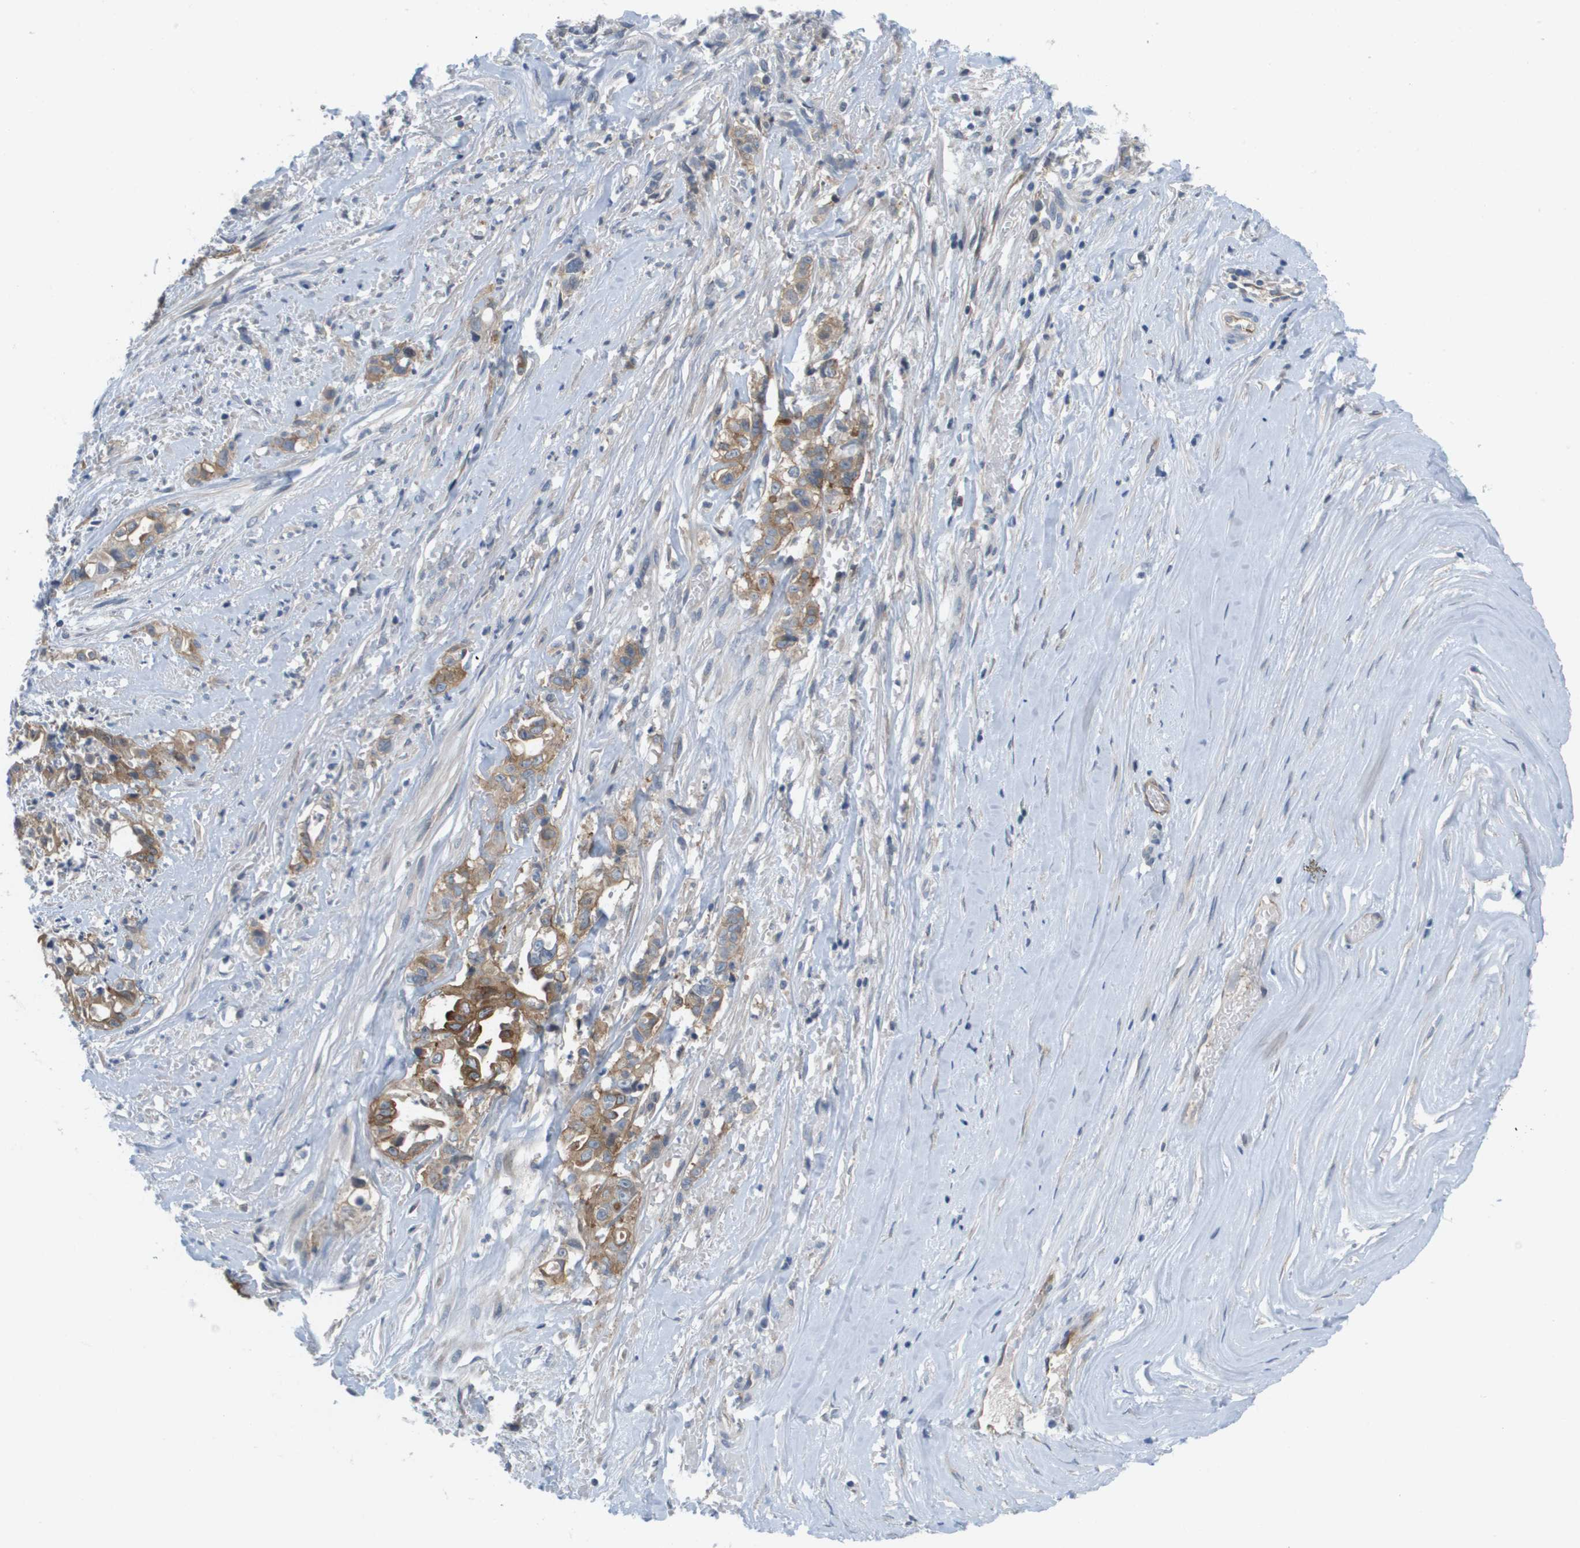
{"staining": {"intensity": "moderate", "quantity": ">75%", "location": "cytoplasmic/membranous"}, "tissue": "liver cancer", "cell_type": "Tumor cells", "image_type": "cancer", "snomed": [{"axis": "morphology", "description": "Cholangiocarcinoma"}, {"axis": "topography", "description": "Liver"}], "caption": "An IHC micrograph of neoplastic tissue is shown. Protein staining in brown shows moderate cytoplasmic/membranous positivity in cholangiocarcinoma (liver) within tumor cells.", "gene": "MARCHF8", "patient": {"sex": "female", "age": 70}}